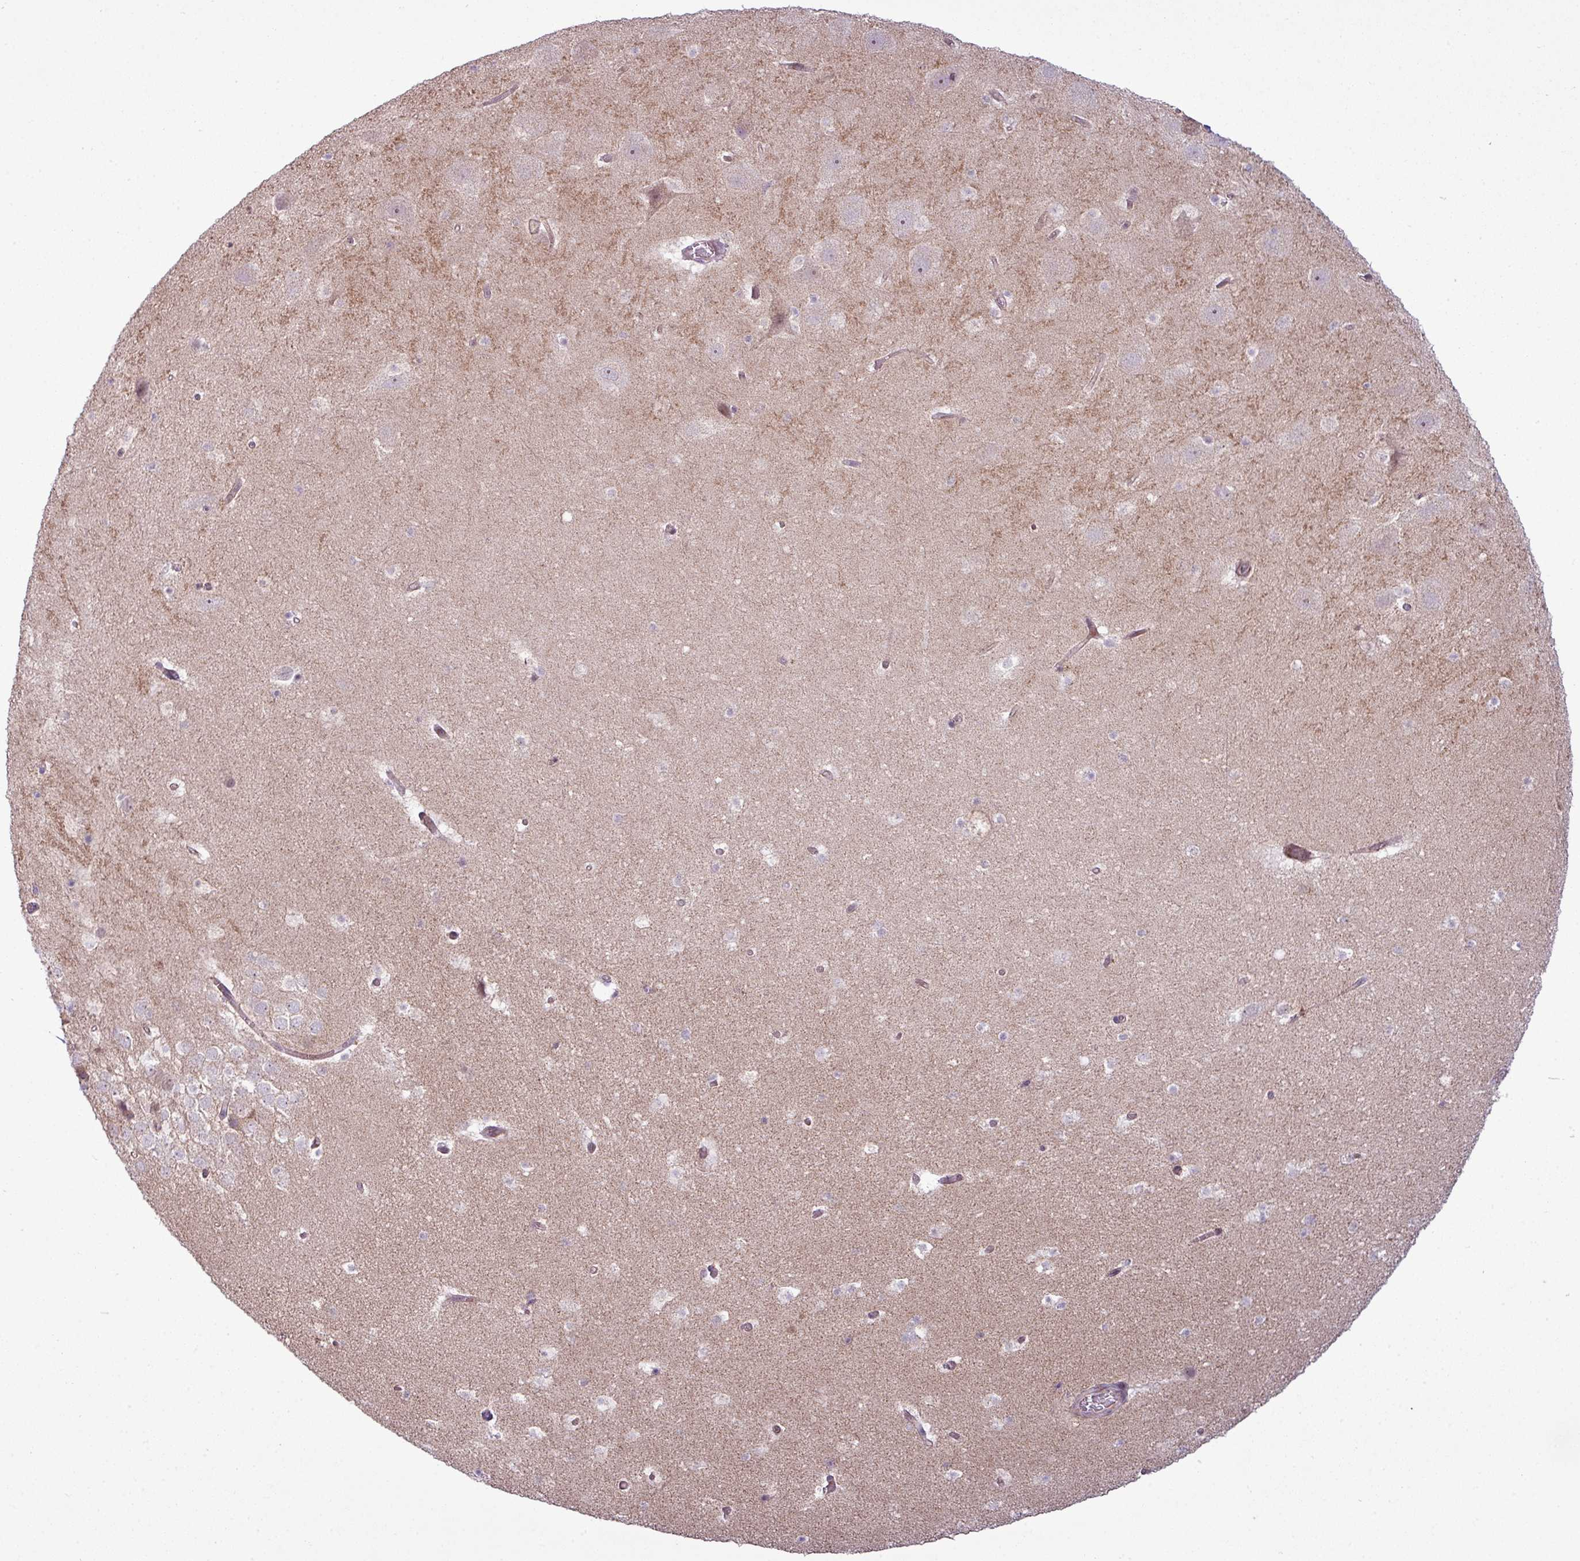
{"staining": {"intensity": "negative", "quantity": "none", "location": "none"}, "tissue": "hippocampus", "cell_type": "Glial cells", "image_type": "normal", "snomed": [{"axis": "morphology", "description": "Normal tissue, NOS"}, {"axis": "topography", "description": "Hippocampus"}], "caption": "Immunohistochemical staining of benign hippocampus exhibits no significant positivity in glial cells.", "gene": "ZC2HC1C", "patient": {"sex": "male", "age": 37}}